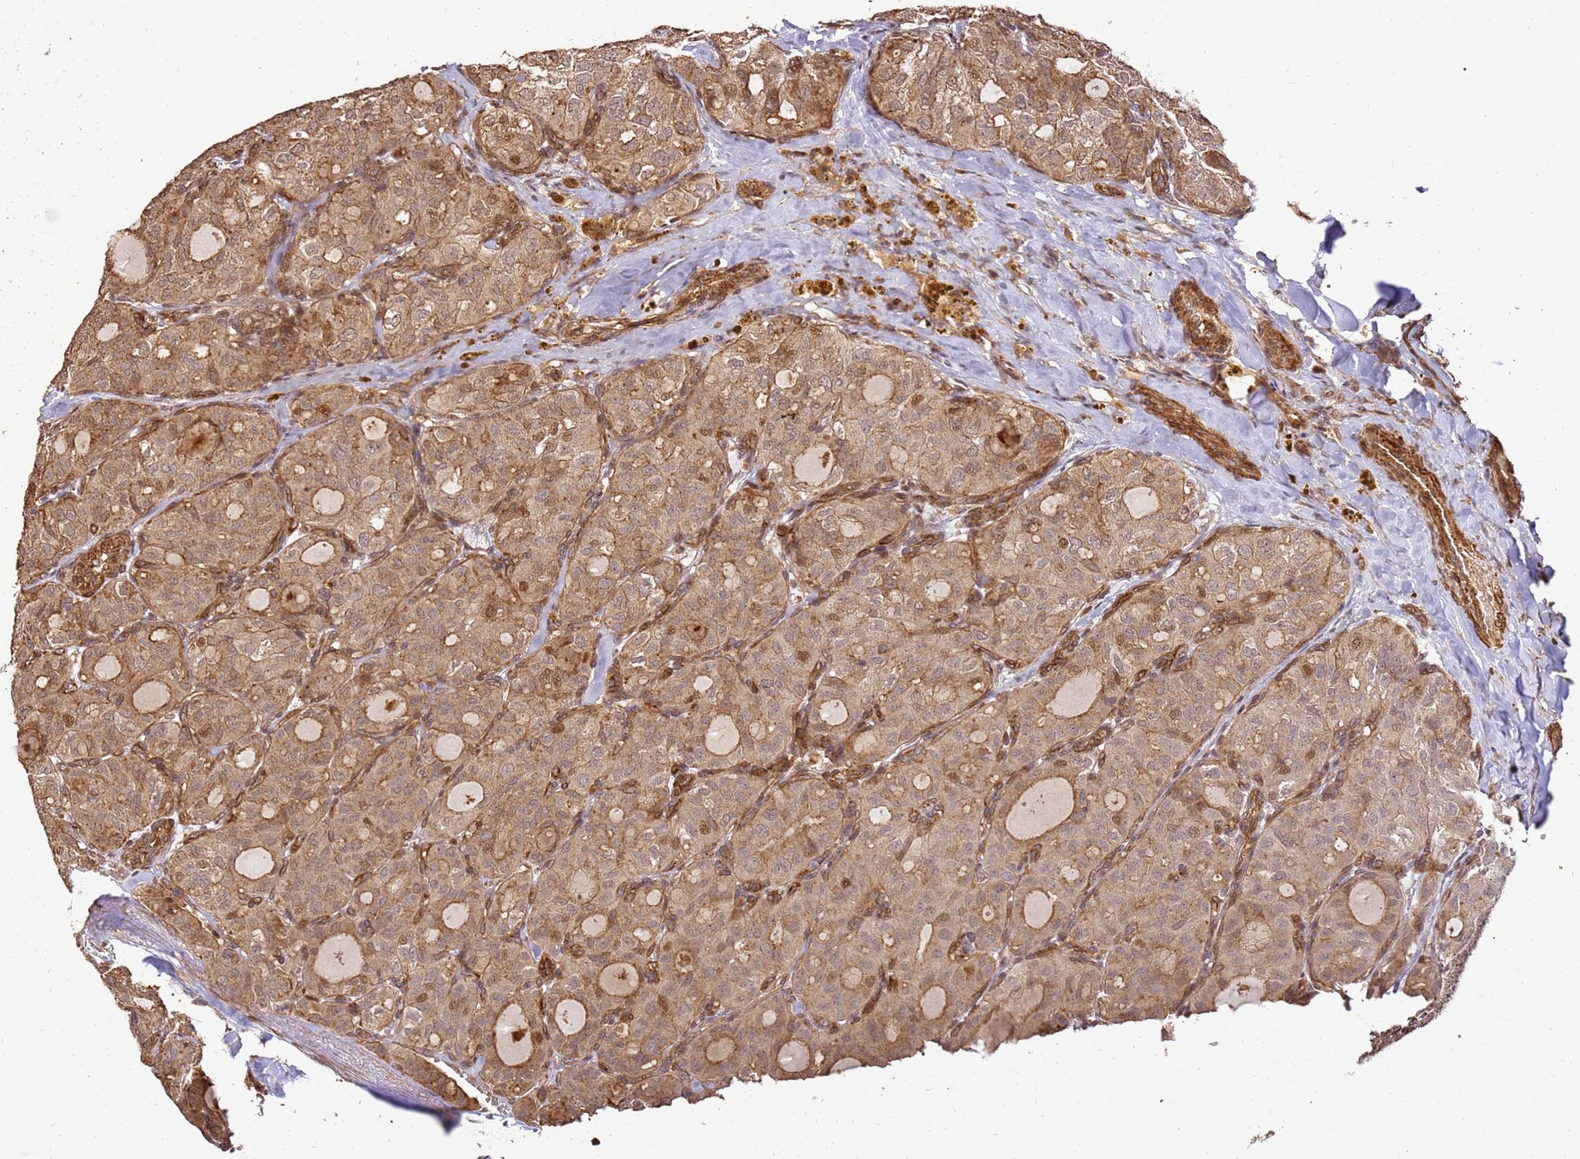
{"staining": {"intensity": "moderate", "quantity": ">75%", "location": "cytoplasmic/membranous,nuclear"}, "tissue": "thyroid cancer", "cell_type": "Tumor cells", "image_type": "cancer", "snomed": [{"axis": "morphology", "description": "Follicular adenoma carcinoma, NOS"}, {"axis": "topography", "description": "Thyroid gland"}], "caption": "Immunohistochemistry (IHC) of thyroid cancer (follicular adenoma carcinoma) demonstrates medium levels of moderate cytoplasmic/membranous and nuclear staining in approximately >75% of tumor cells.", "gene": "ST18", "patient": {"sex": "male", "age": 75}}